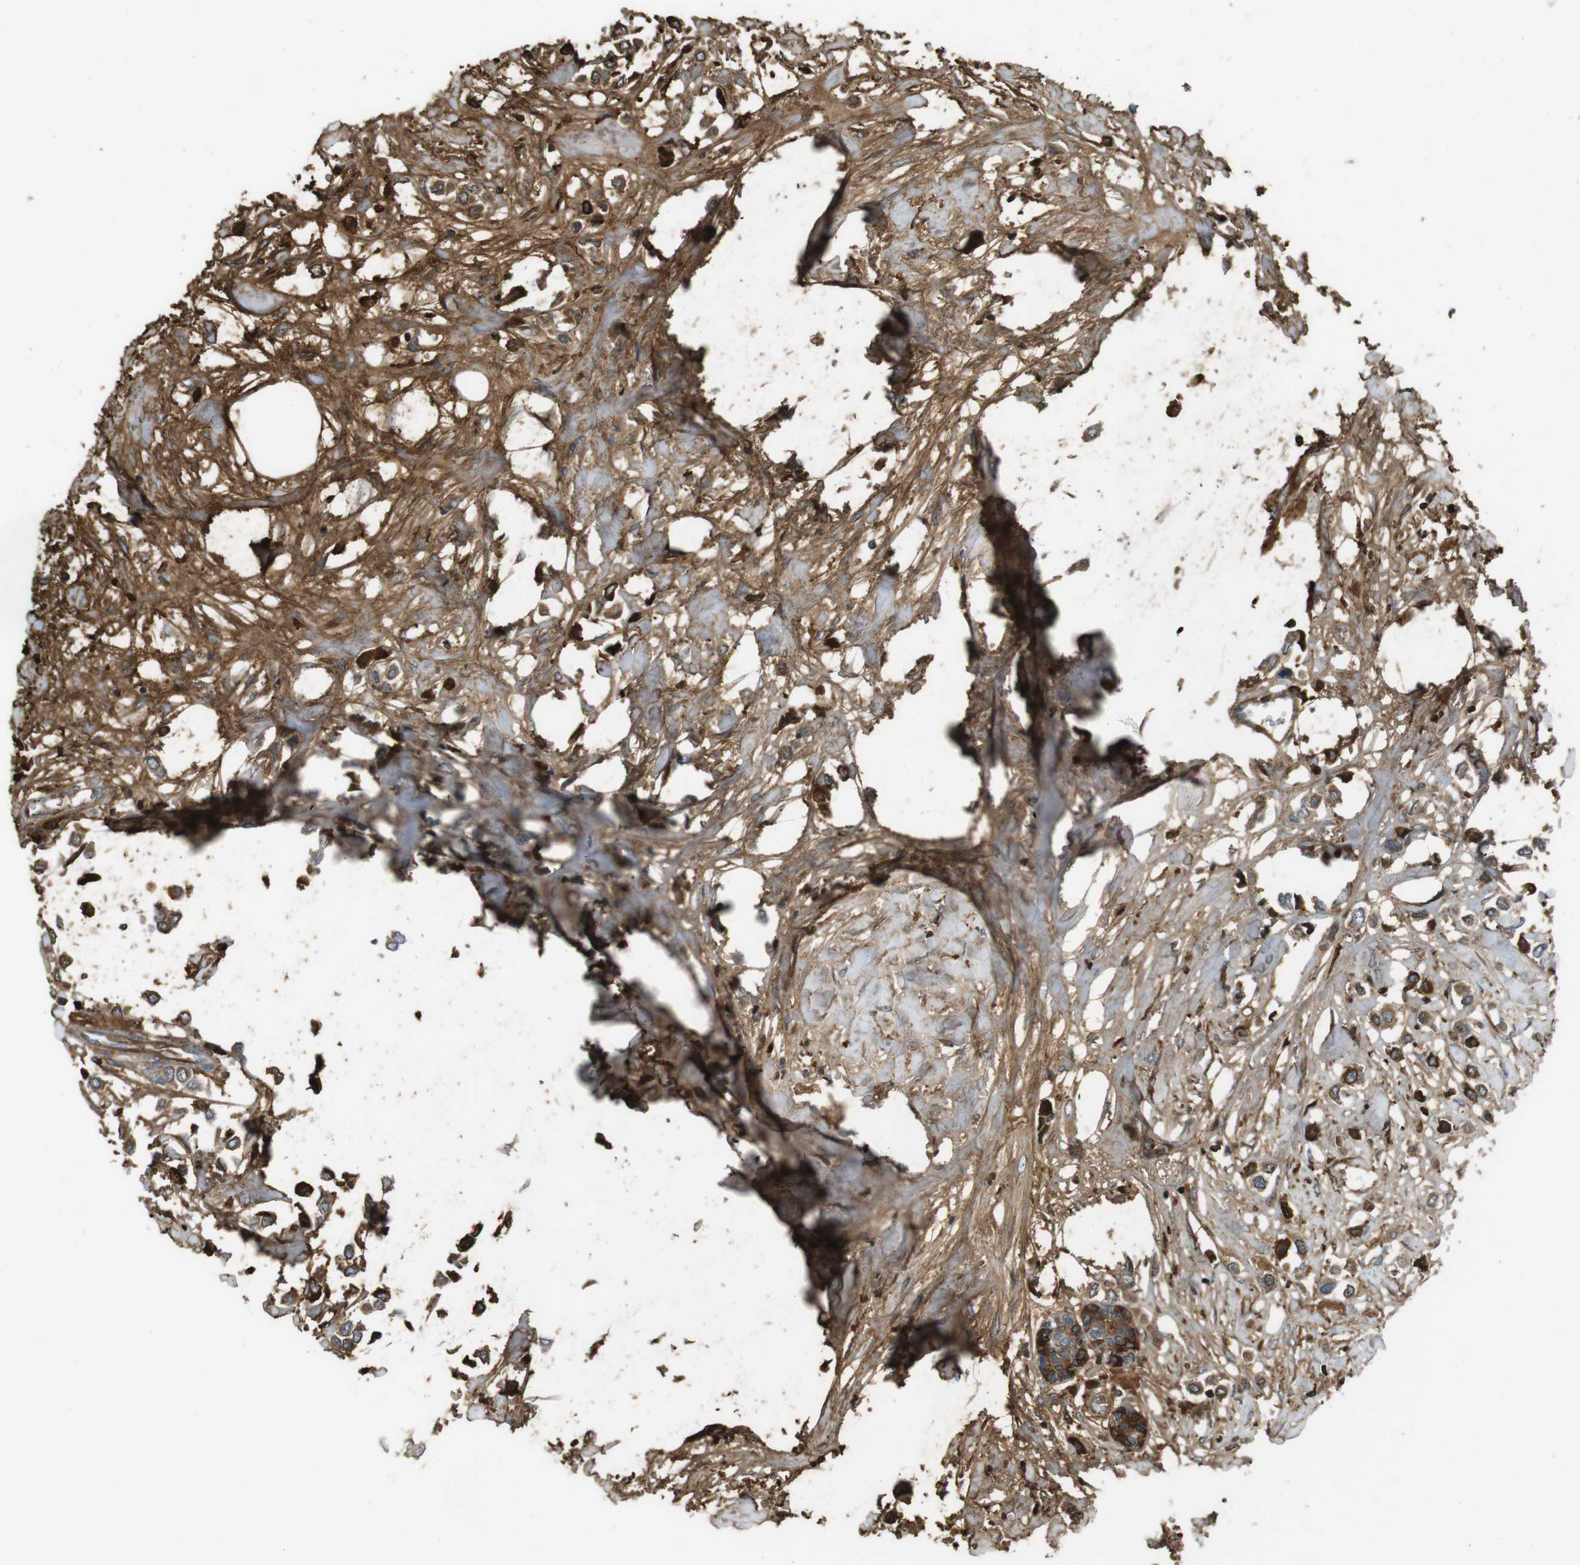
{"staining": {"intensity": "moderate", "quantity": "25%-75%", "location": "cytoplasmic/membranous"}, "tissue": "breast cancer", "cell_type": "Tumor cells", "image_type": "cancer", "snomed": [{"axis": "morphology", "description": "Lobular carcinoma"}, {"axis": "topography", "description": "Breast"}], "caption": "Immunohistochemical staining of human breast cancer displays medium levels of moderate cytoplasmic/membranous expression in about 25%-75% of tumor cells. Ihc stains the protein in brown and the nuclei are stained blue.", "gene": "LTBP4", "patient": {"sex": "female", "age": 51}}